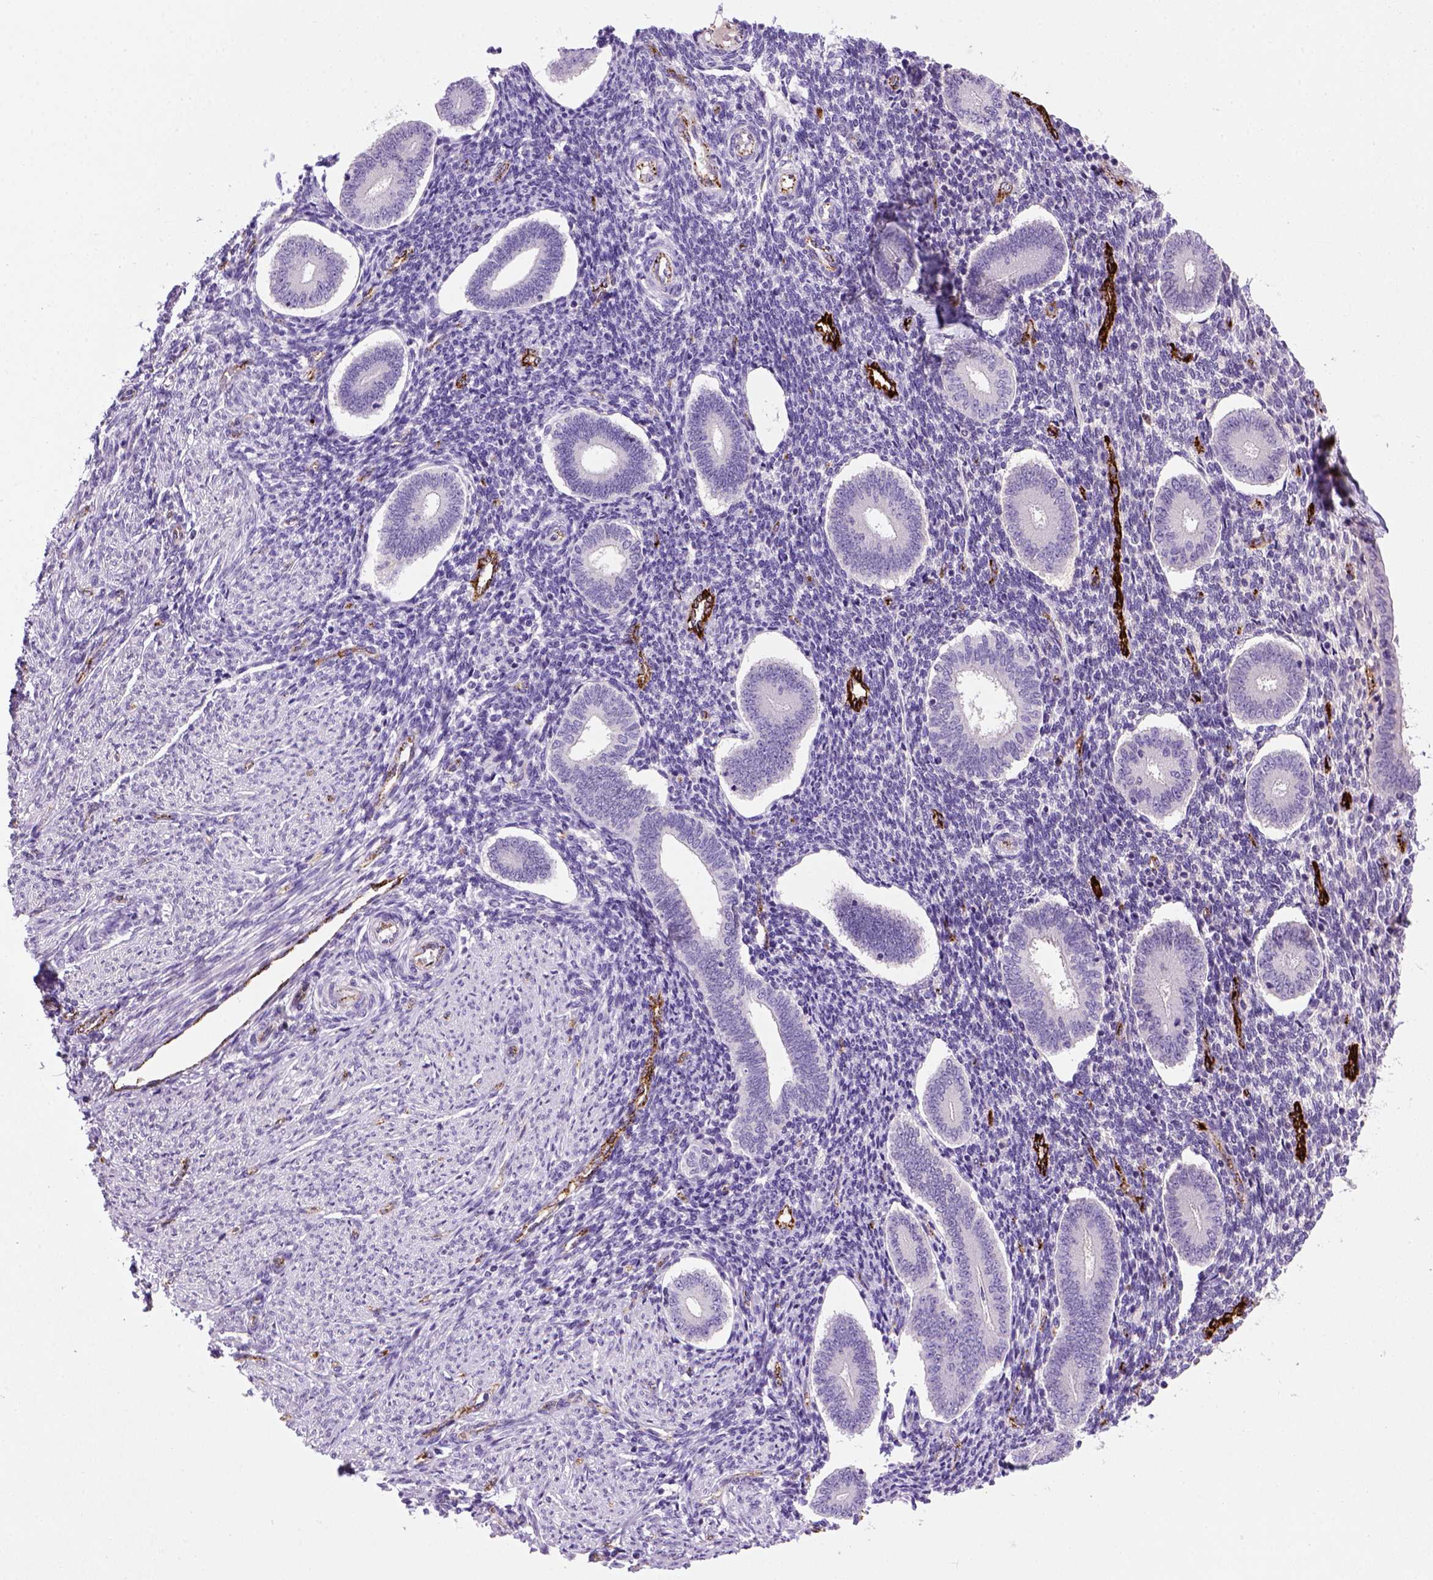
{"staining": {"intensity": "negative", "quantity": "none", "location": "none"}, "tissue": "endometrium", "cell_type": "Cells in endometrial stroma", "image_type": "normal", "snomed": [{"axis": "morphology", "description": "Normal tissue, NOS"}, {"axis": "topography", "description": "Endometrium"}], "caption": "This is an immunohistochemistry histopathology image of benign endometrium. There is no expression in cells in endometrial stroma.", "gene": "VWF", "patient": {"sex": "female", "age": 40}}